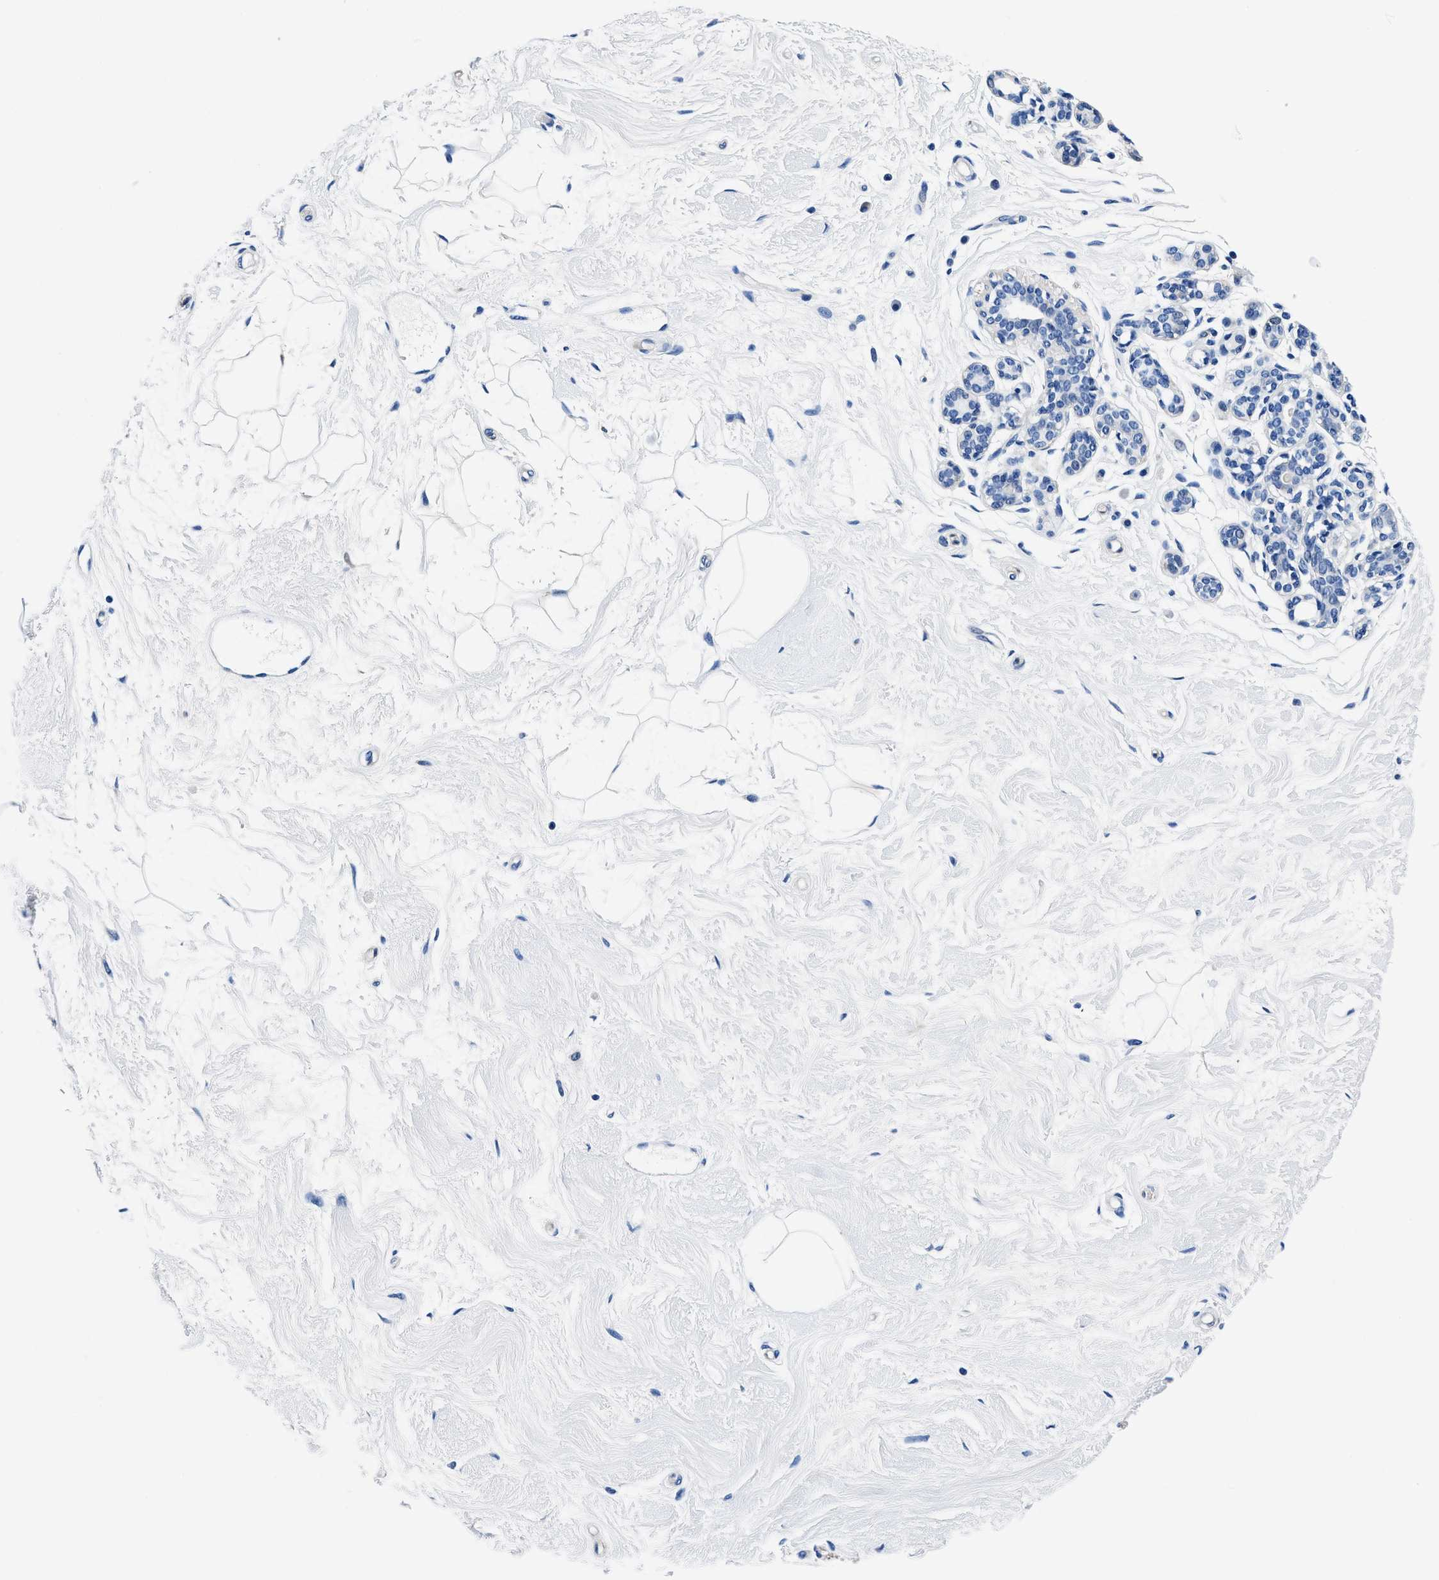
{"staining": {"intensity": "negative", "quantity": "none", "location": "none"}, "tissue": "breast", "cell_type": "Adipocytes", "image_type": "normal", "snomed": [{"axis": "morphology", "description": "Normal tissue, NOS"}, {"axis": "morphology", "description": "Lobular carcinoma"}, {"axis": "topography", "description": "Breast"}], "caption": "Adipocytes show no significant staining in benign breast.", "gene": "NEU1", "patient": {"sex": "female", "age": 59}}